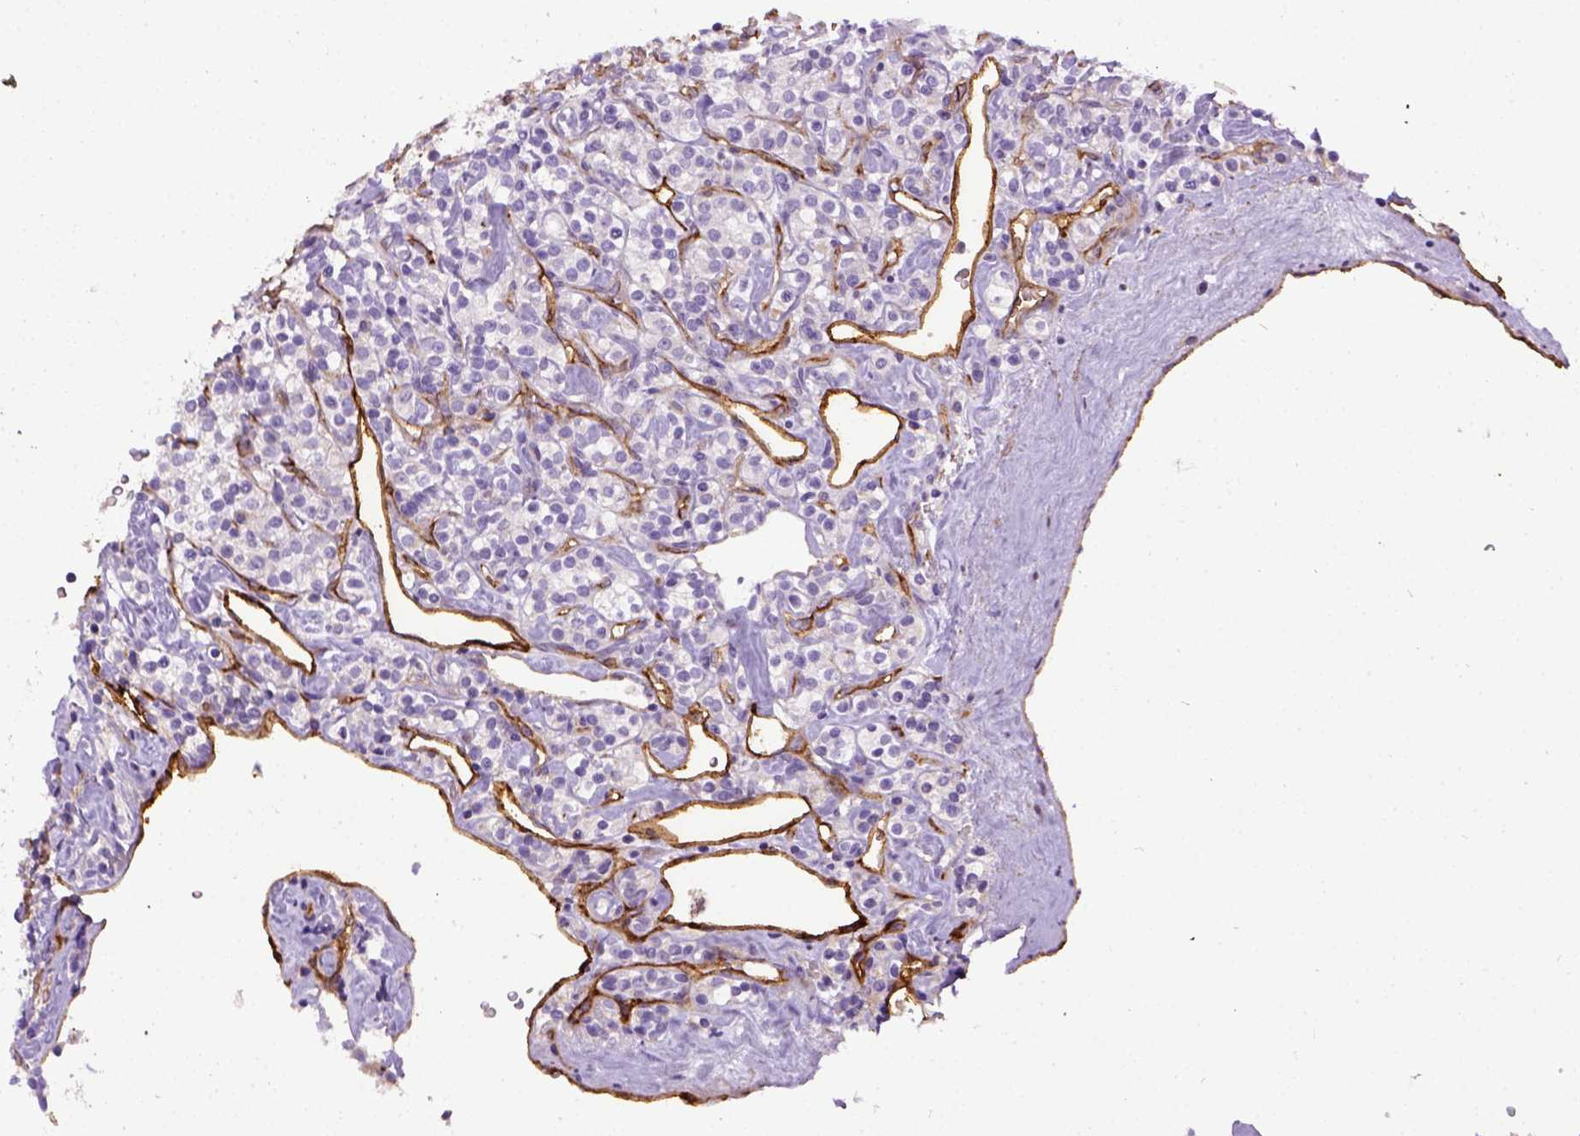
{"staining": {"intensity": "negative", "quantity": "none", "location": "none"}, "tissue": "renal cancer", "cell_type": "Tumor cells", "image_type": "cancer", "snomed": [{"axis": "morphology", "description": "Adenocarcinoma, NOS"}, {"axis": "topography", "description": "Kidney"}], "caption": "The immunohistochemistry histopathology image has no significant staining in tumor cells of renal cancer (adenocarcinoma) tissue.", "gene": "ENG", "patient": {"sex": "male", "age": 77}}